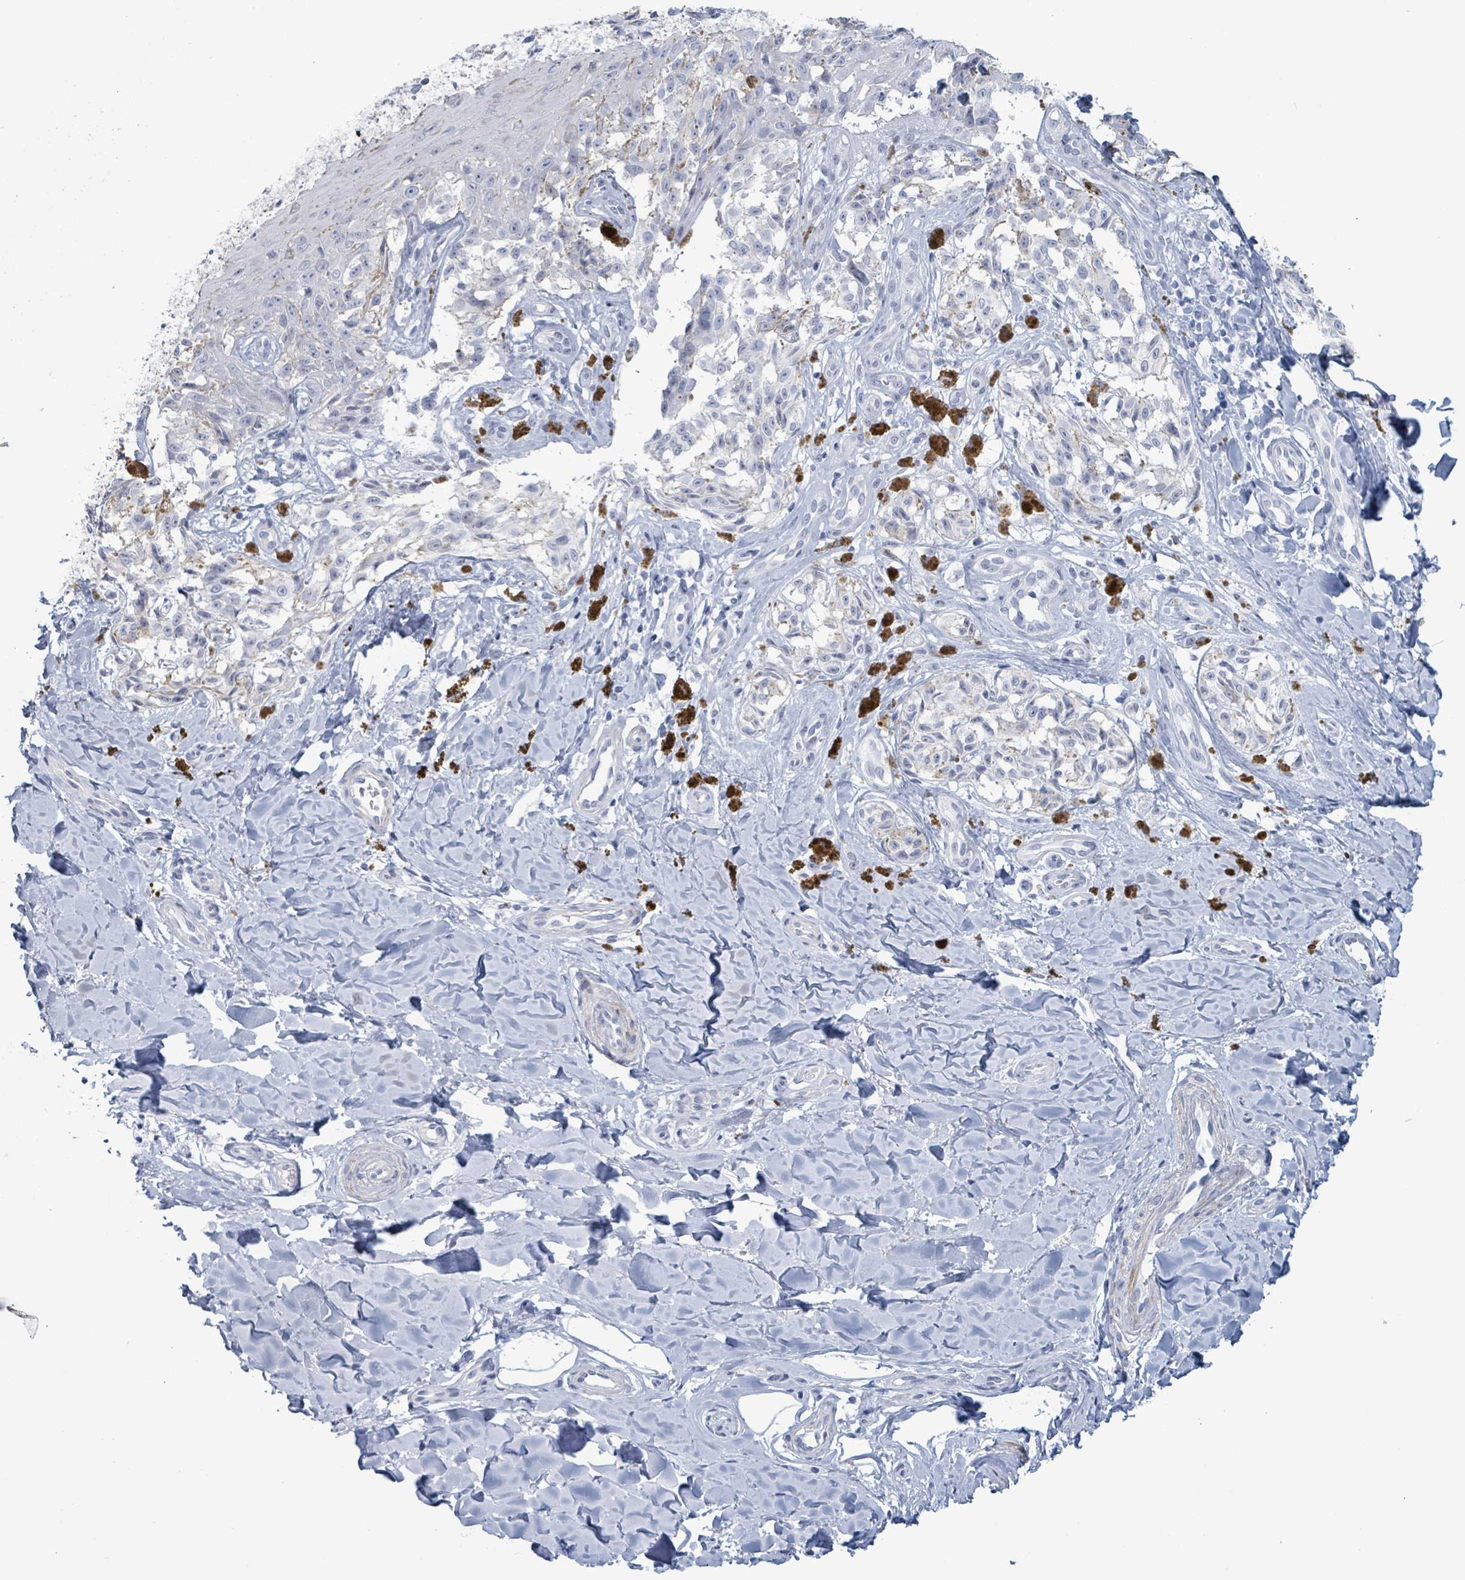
{"staining": {"intensity": "negative", "quantity": "none", "location": "none"}, "tissue": "melanoma", "cell_type": "Tumor cells", "image_type": "cancer", "snomed": [{"axis": "morphology", "description": "Malignant melanoma, NOS"}, {"axis": "topography", "description": "Skin"}], "caption": "High magnification brightfield microscopy of melanoma stained with DAB (3,3'-diaminobenzidine) (brown) and counterstained with hematoxylin (blue): tumor cells show no significant expression. (DAB IHC, high magnification).", "gene": "ZNF771", "patient": {"sex": "female", "age": 65}}